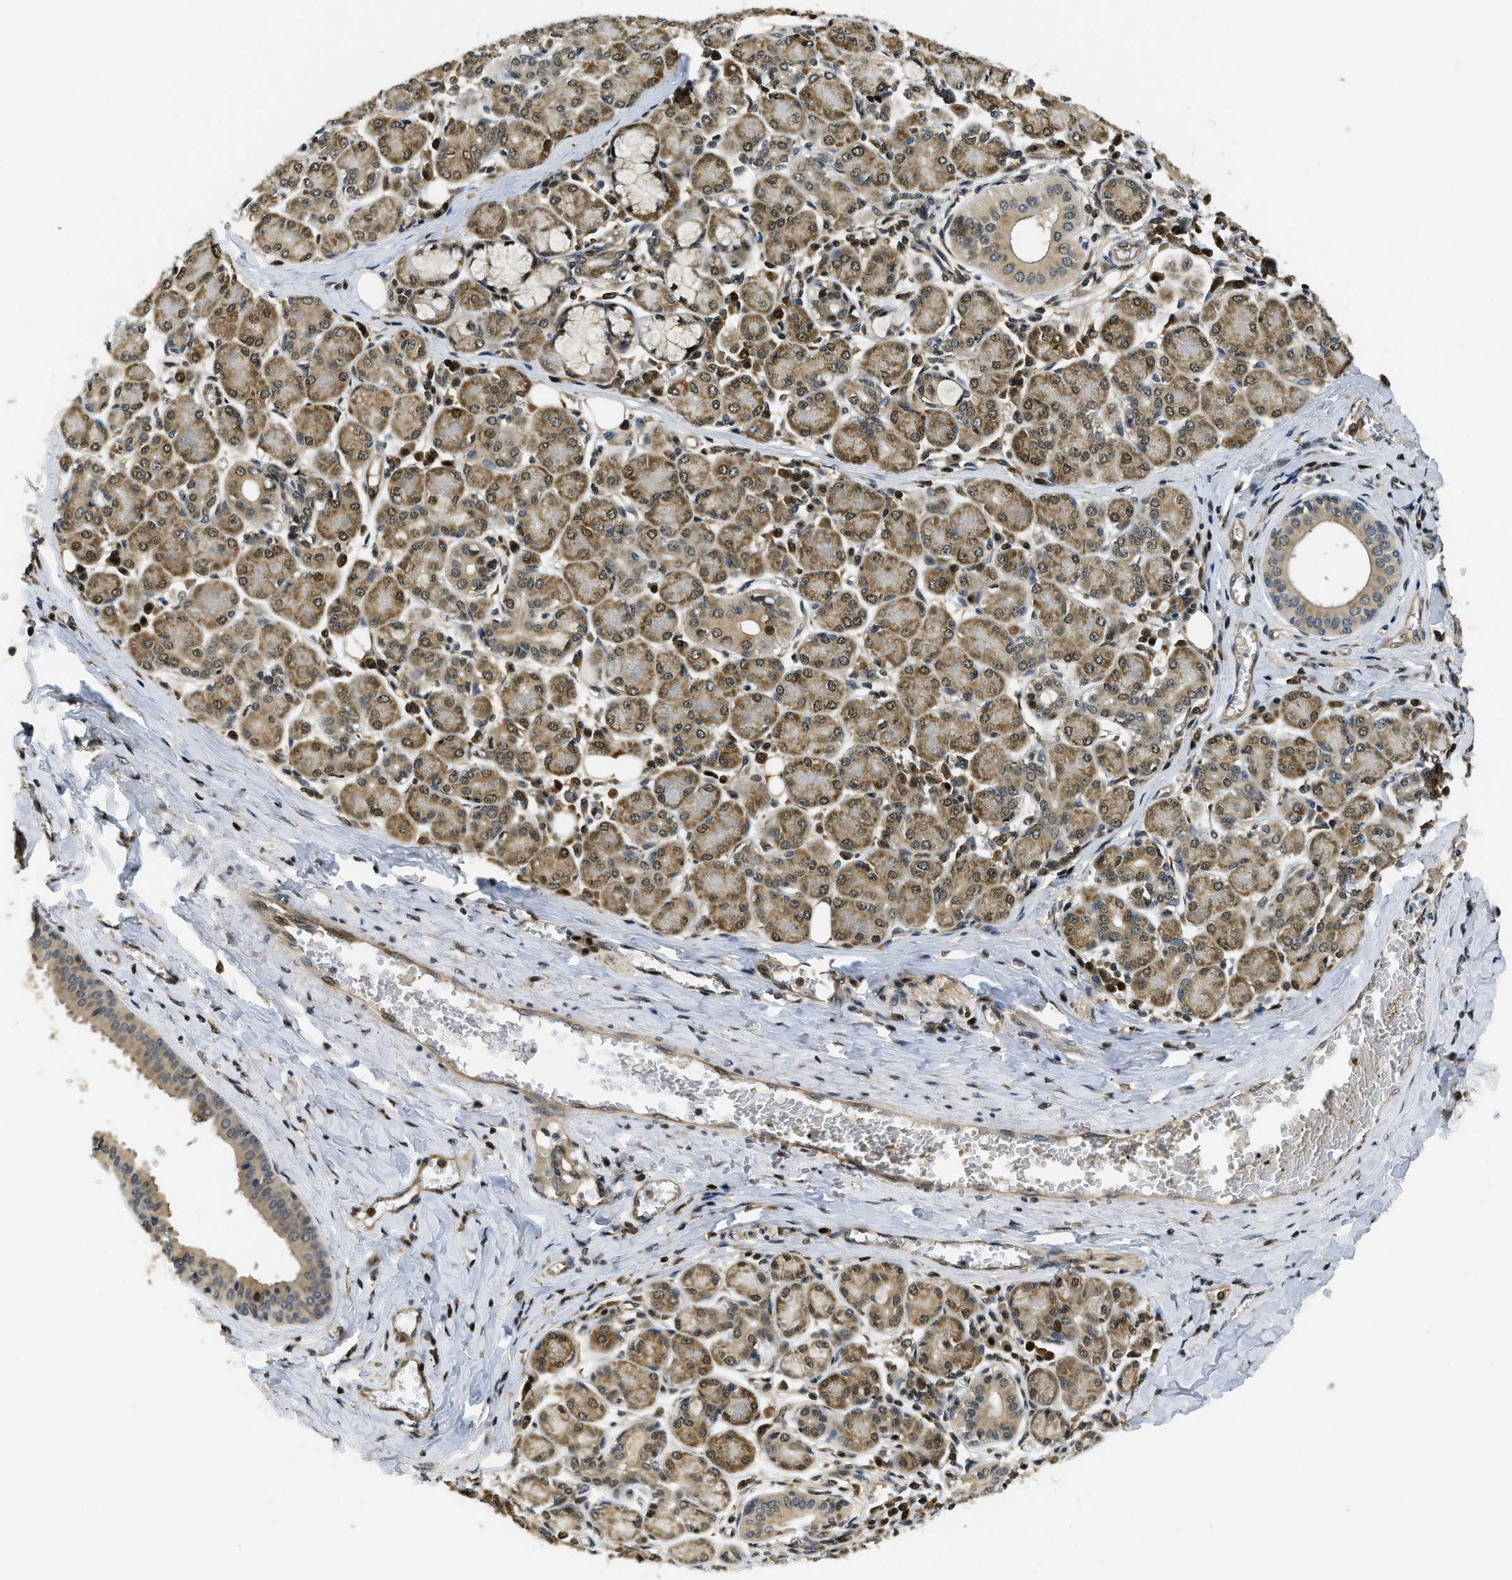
{"staining": {"intensity": "strong", "quantity": "25%-75%", "location": "cytoplasmic/membranous,nuclear"}, "tissue": "salivary gland", "cell_type": "Glandular cells", "image_type": "normal", "snomed": [{"axis": "morphology", "description": "Normal tissue, NOS"}, {"axis": "morphology", "description": "Inflammation, NOS"}, {"axis": "topography", "description": "Lymph node"}, {"axis": "topography", "description": "Salivary gland"}], "caption": "Glandular cells show high levels of strong cytoplasmic/membranous,nuclear staining in about 25%-75% of cells in benign salivary gland.", "gene": "ADSL", "patient": {"sex": "male", "age": 3}}